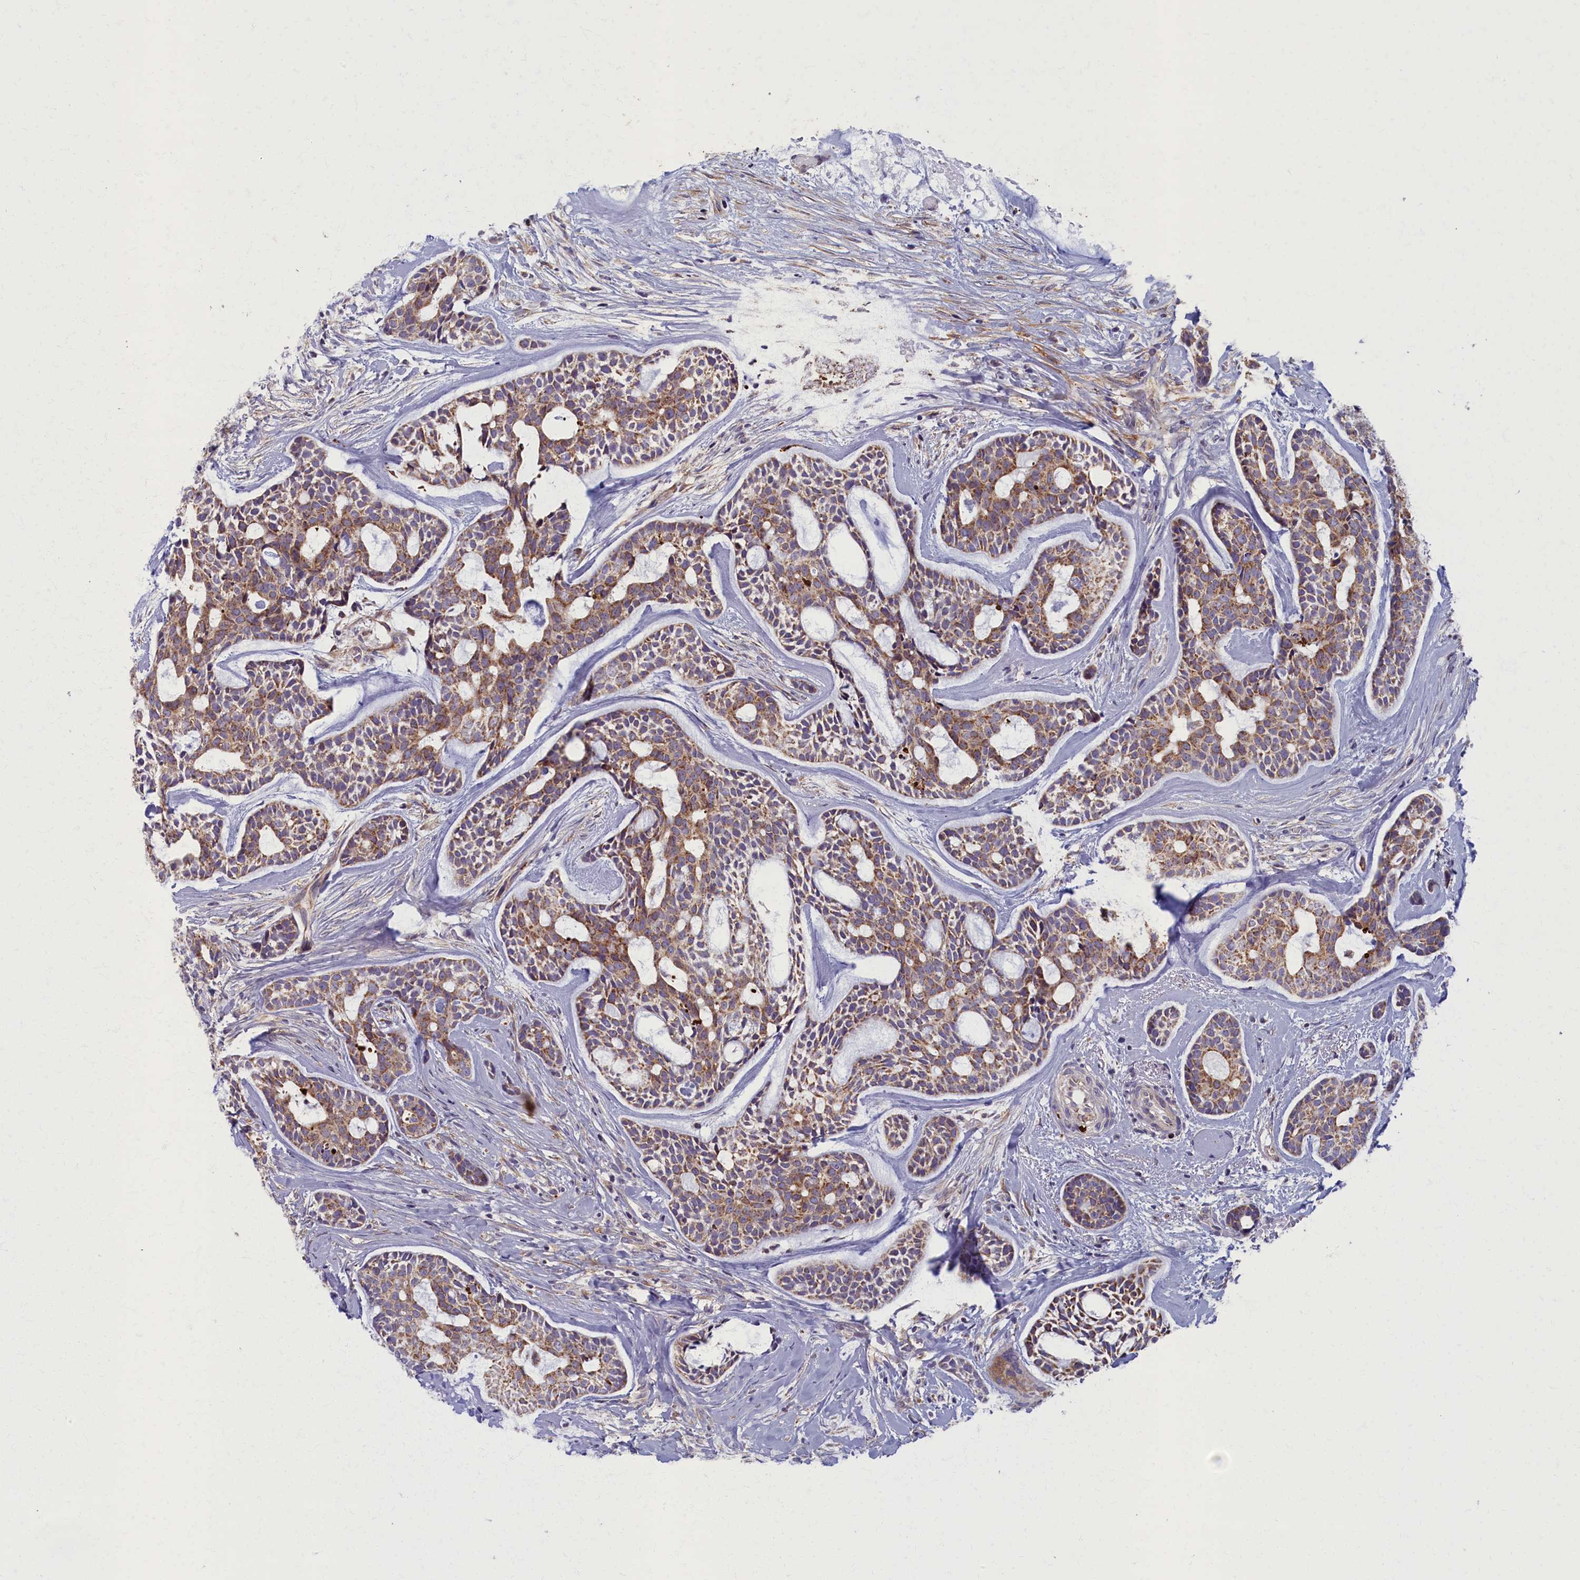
{"staining": {"intensity": "moderate", "quantity": ">75%", "location": "cytoplasmic/membranous"}, "tissue": "head and neck cancer", "cell_type": "Tumor cells", "image_type": "cancer", "snomed": [{"axis": "morphology", "description": "Normal tissue, NOS"}, {"axis": "morphology", "description": "Adenocarcinoma, NOS"}, {"axis": "topography", "description": "Subcutis"}, {"axis": "topography", "description": "Nasopharynx"}, {"axis": "topography", "description": "Head-Neck"}], "caption": "Protein analysis of head and neck cancer (adenocarcinoma) tissue exhibits moderate cytoplasmic/membranous positivity in about >75% of tumor cells.", "gene": "MRPS25", "patient": {"sex": "female", "age": 73}}